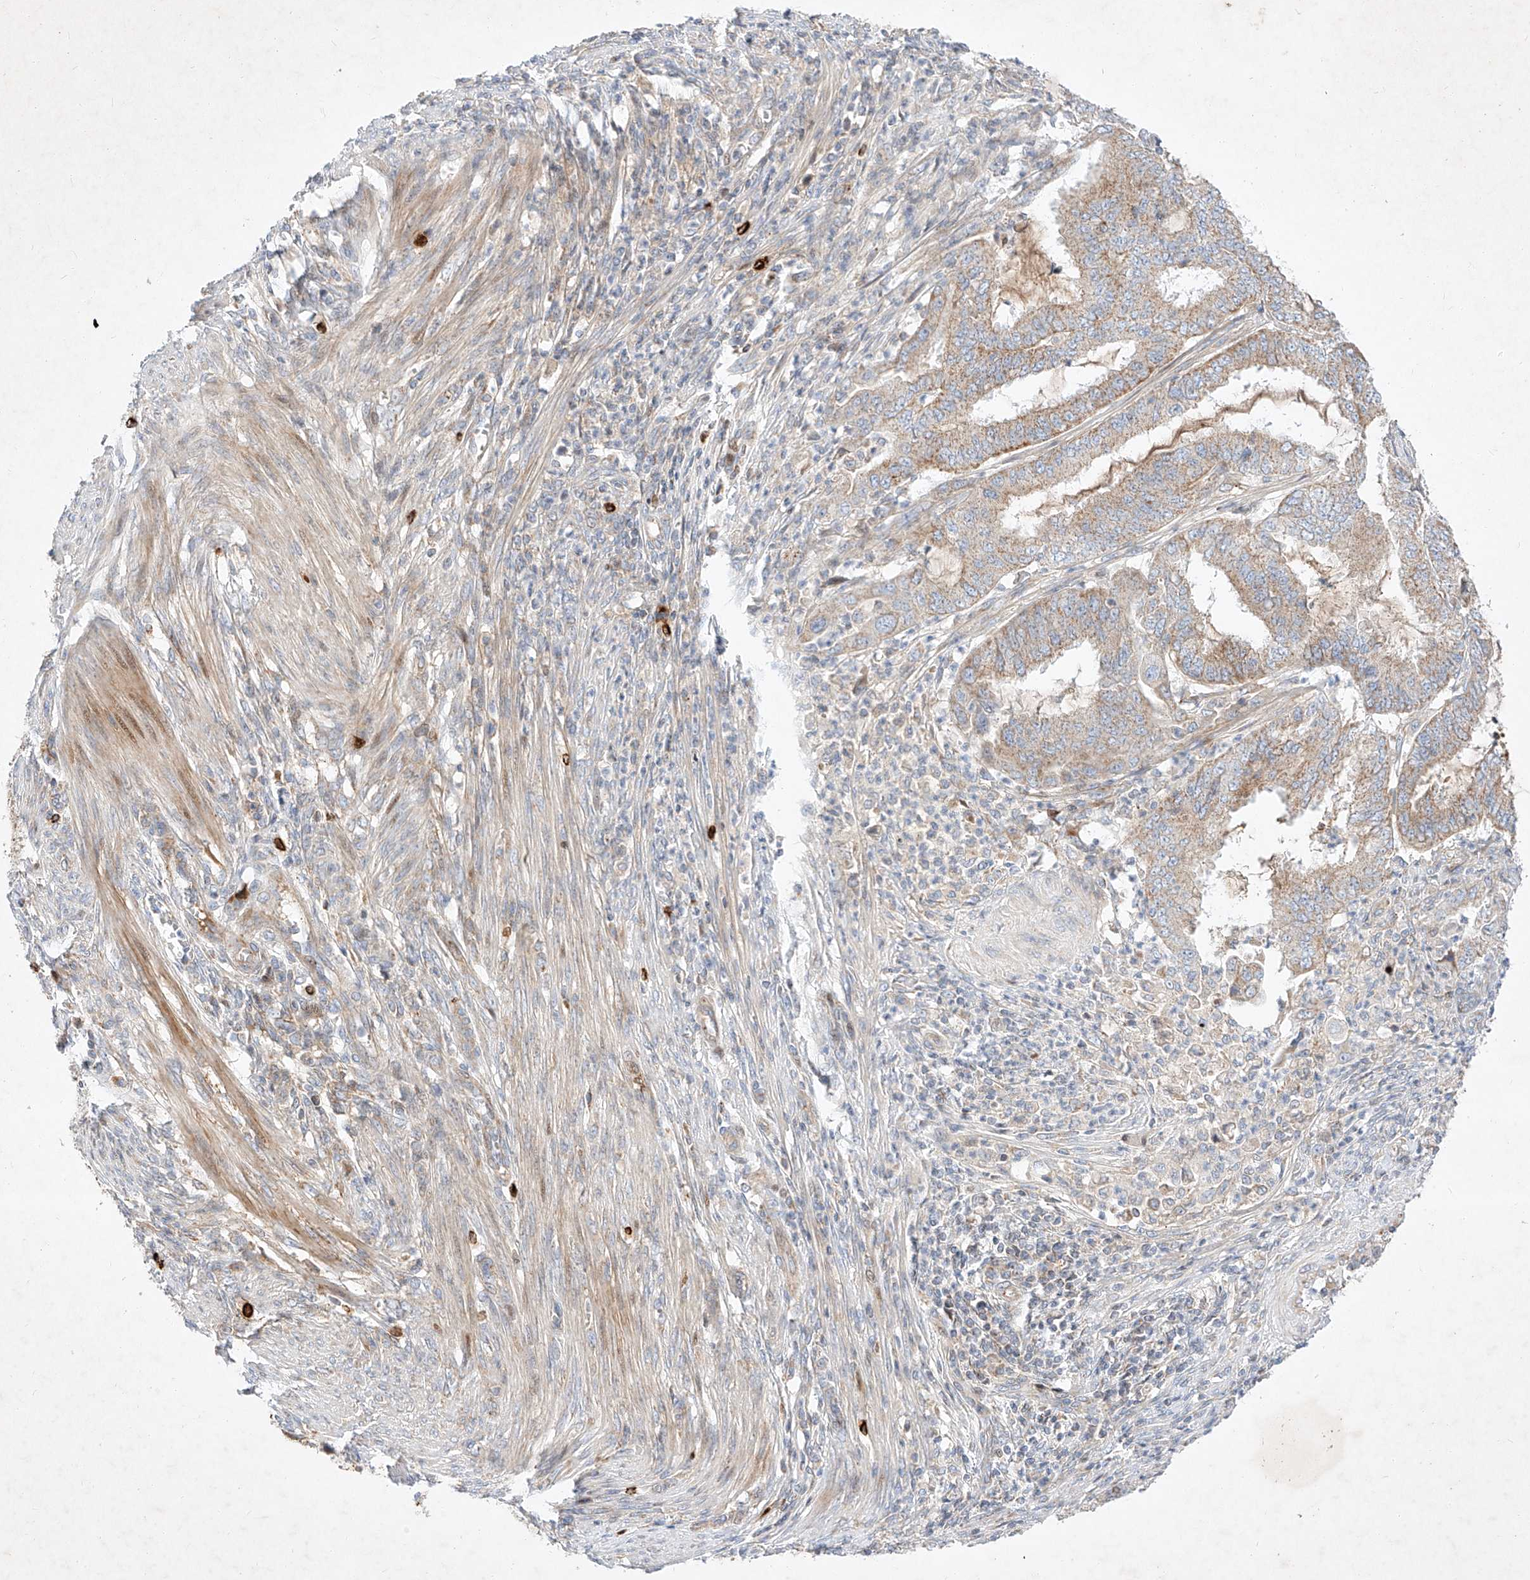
{"staining": {"intensity": "weak", "quantity": "25%-75%", "location": "cytoplasmic/membranous"}, "tissue": "endometrial cancer", "cell_type": "Tumor cells", "image_type": "cancer", "snomed": [{"axis": "morphology", "description": "Adenocarcinoma, NOS"}, {"axis": "topography", "description": "Endometrium"}], "caption": "The immunohistochemical stain labels weak cytoplasmic/membranous expression in tumor cells of adenocarcinoma (endometrial) tissue.", "gene": "OSGEPL1", "patient": {"sex": "female", "age": 51}}